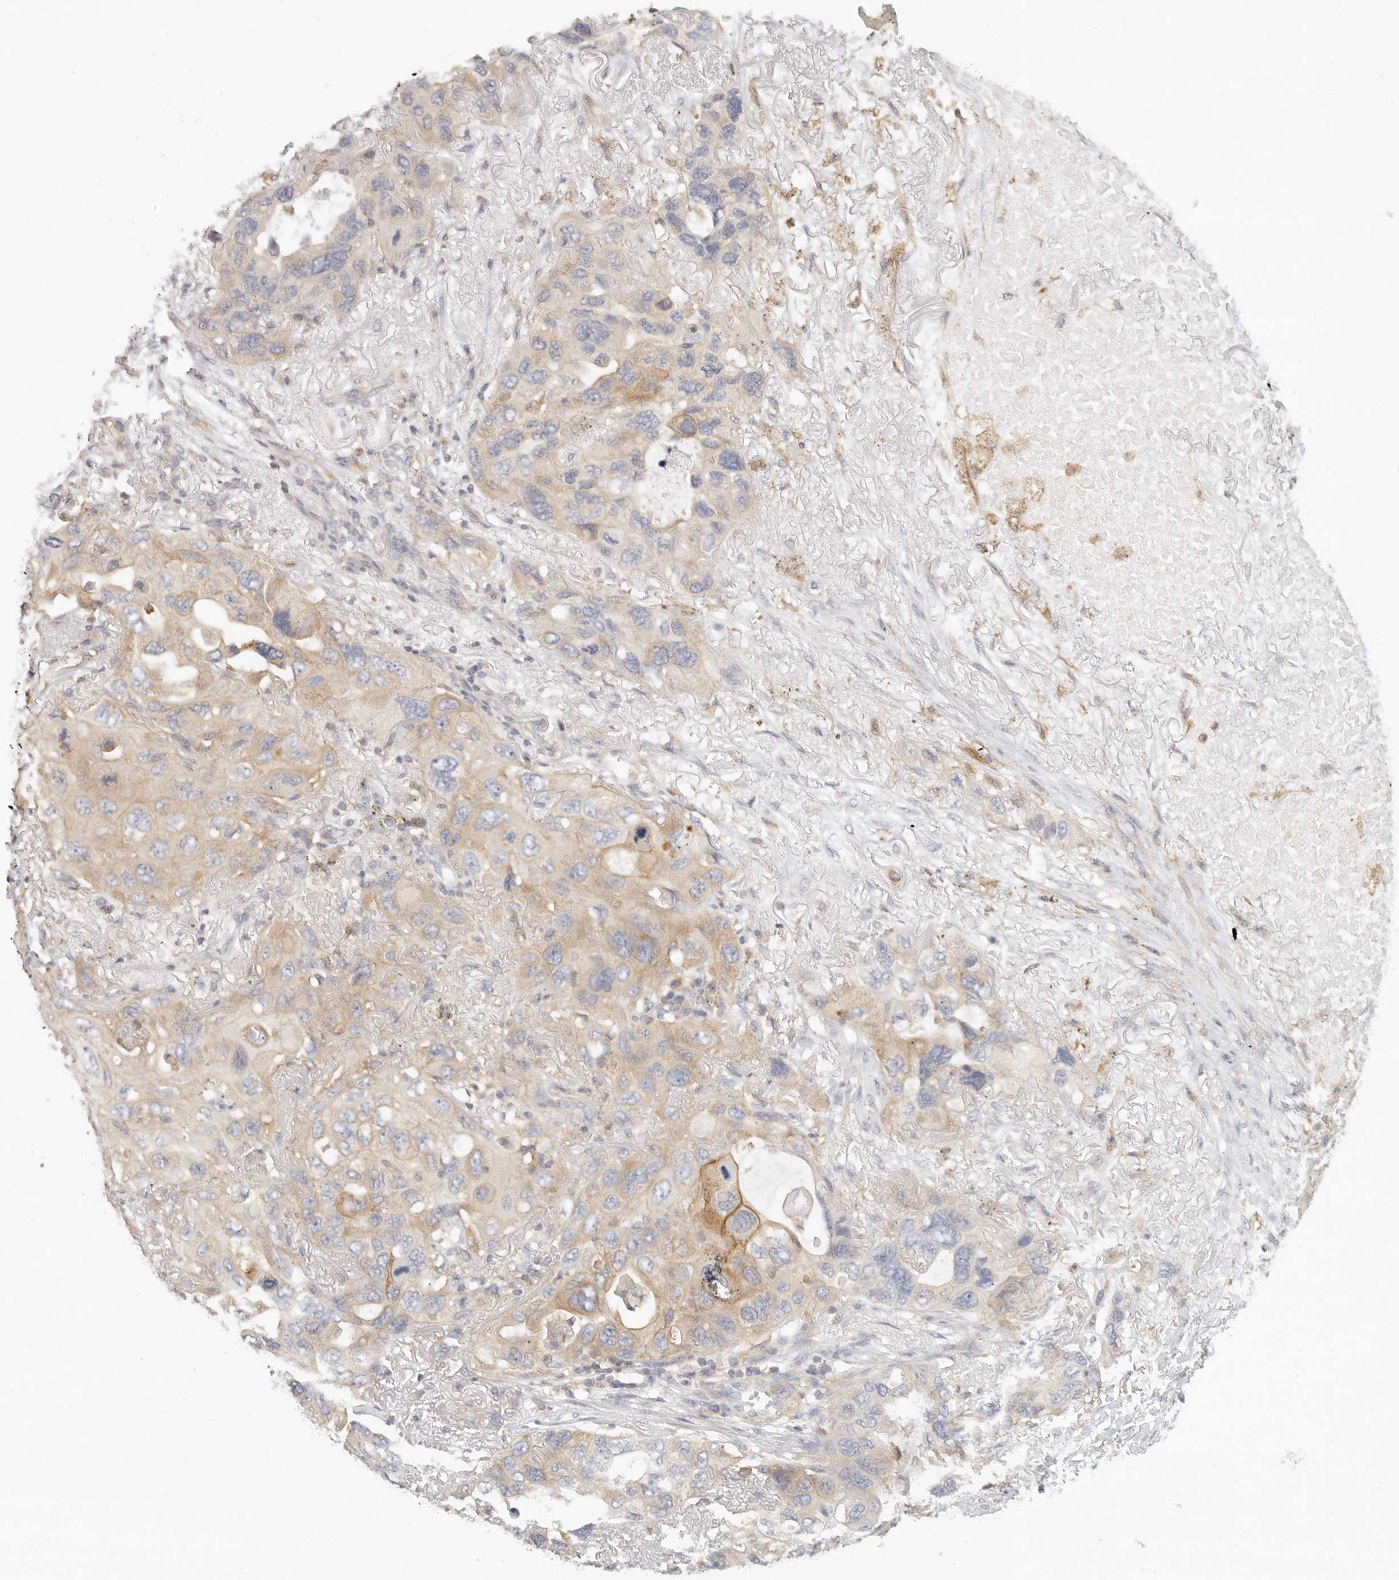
{"staining": {"intensity": "moderate", "quantity": "<25%", "location": "cytoplasmic/membranous"}, "tissue": "lung cancer", "cell_type": "Tumor cells", "image_type": "cancer", "snomed": [{"axis": "morphology", "description": "Squamous cell carcinoma, NOS"}, {"axis": "topography", "description": "Lung"}], "caption": "The immunohistochemical stain highlights moderate cytoplasmic/membranous positivity in tumor cells of lung squamous cell carcinoma tissue.", "gene": "ANXA9", "patient": {"sex": "female", "age": 73}}